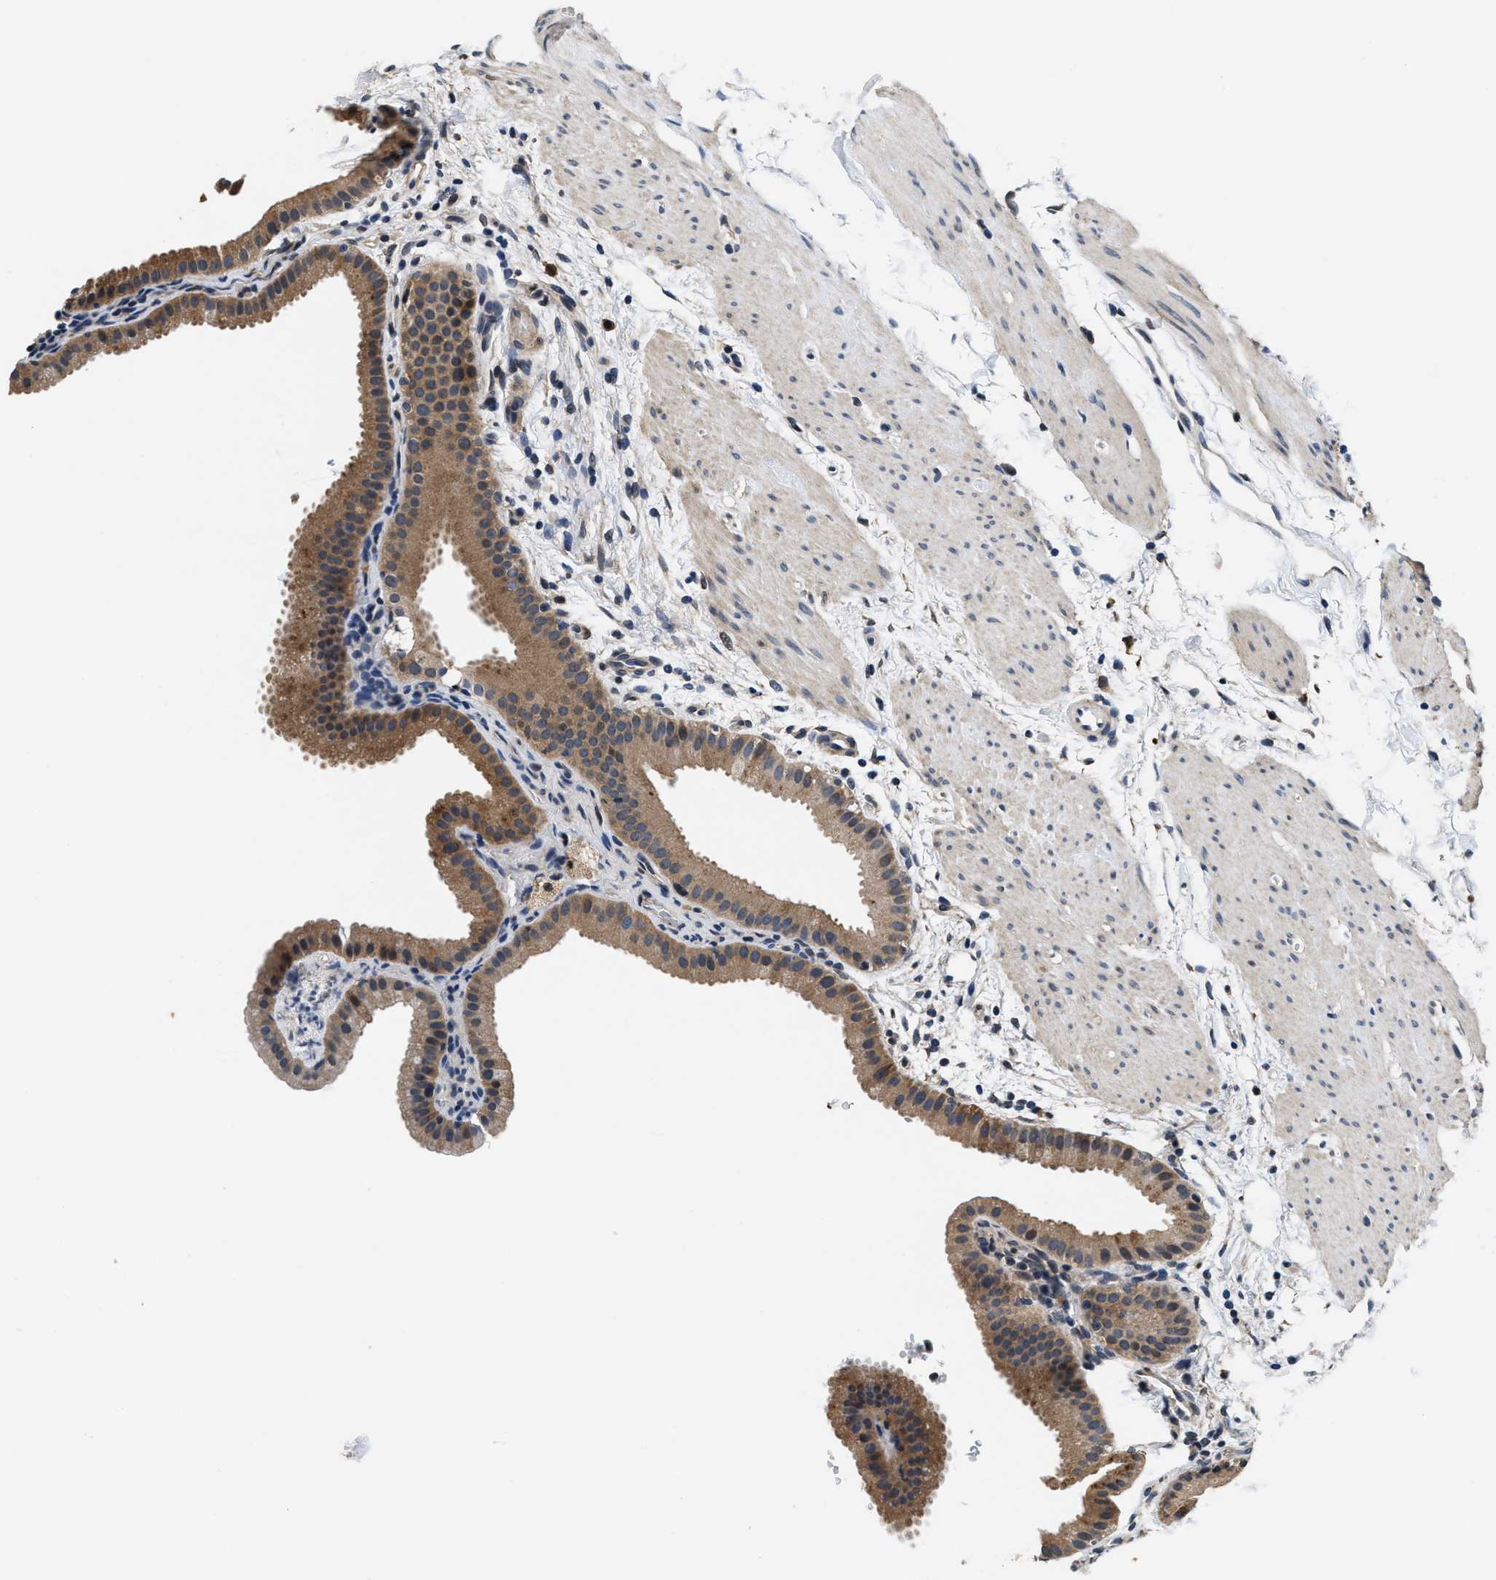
{"staining": {"intensity": "moderate", "quantity": ">75%", "location": "cytoplasmic/membranous"}, "tissue": "gallbladder", "cell_type": "Glandular cells", "image_type": "normal", "snomed": [{"axis": "morphology", "description": "Normal tissue, NOS"}, {"axis": "topography", "description": "Gallbladder"}], "caption": "Immunohistochemical staining of benign gallbladder displays >75% levels of moderate cytoplasmic/membranous protein expression in approximately >75% of glandular cells. The protein of interest is shown in brown color, while the nuclei are stained blue.", "gene": "PHPT1", "patient": {"sex": "female", "age": 64}}